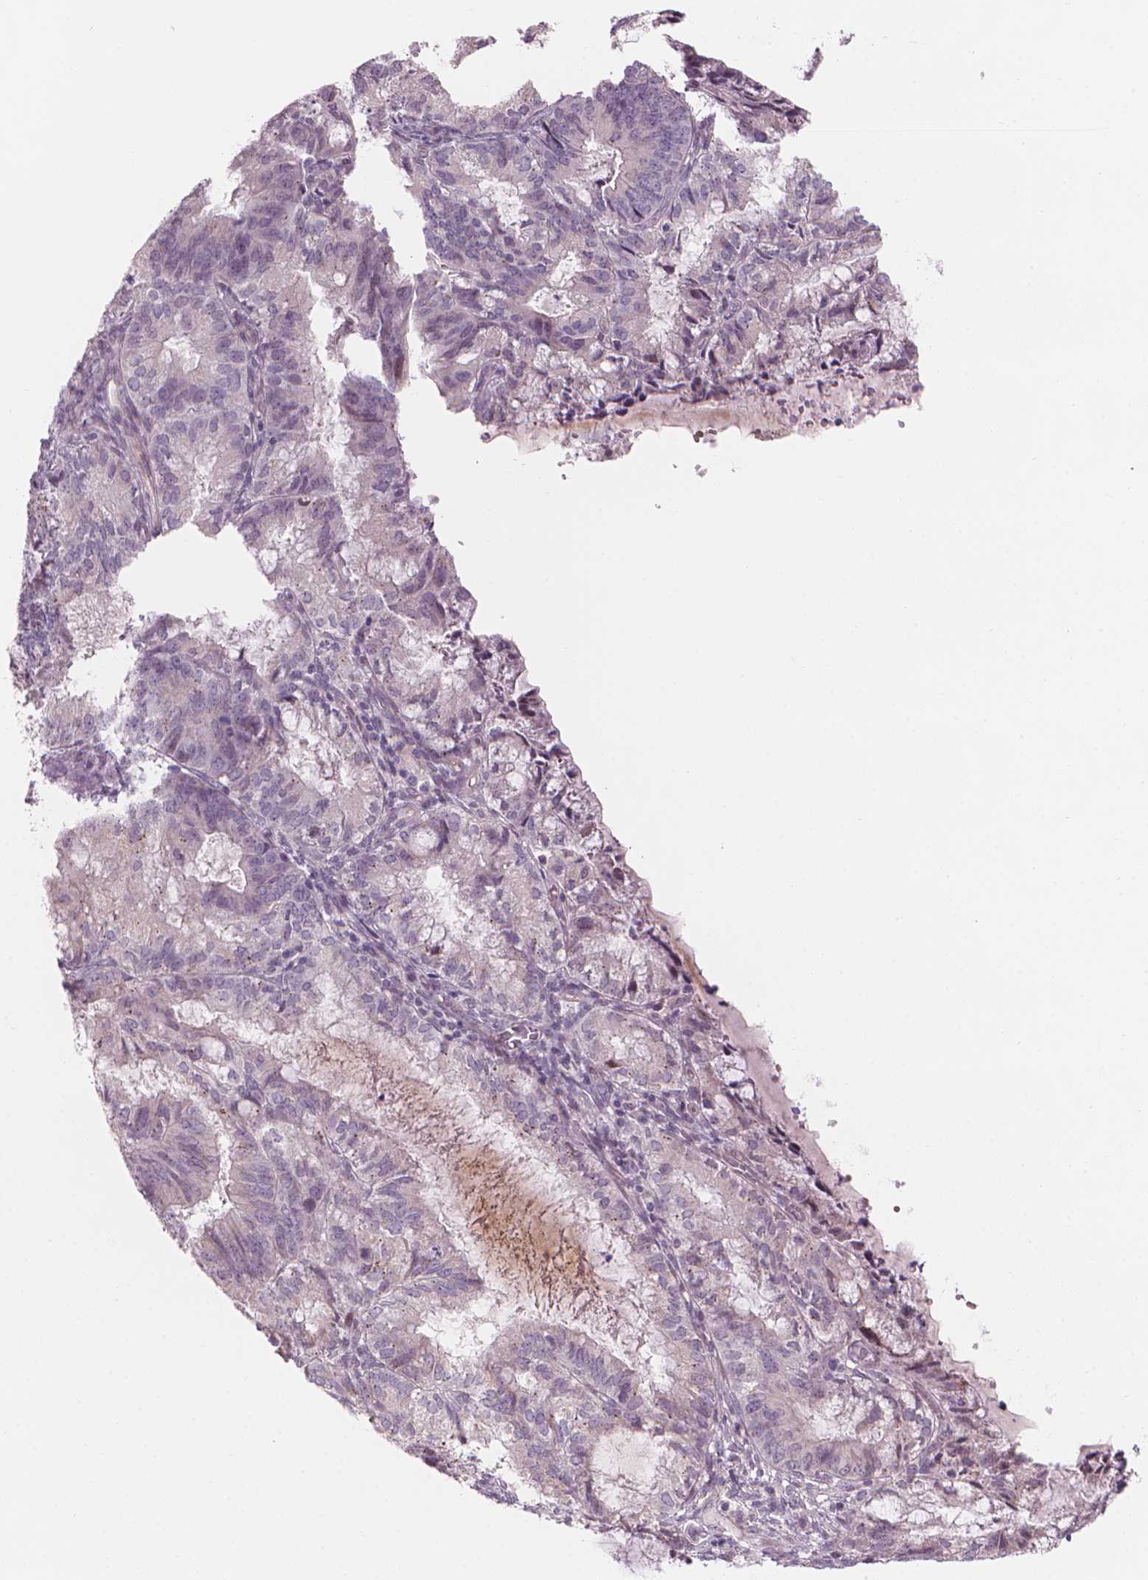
{"staining": {"intensity": "negative", "quantity": "none", "location": "none"}, "tissue": "endometrial cancer", "cell_type": "Tumor cells", "image_type": "cancer", "snomed": [{"axis": "morphology", "description": "Adenocarcinoma, NOS"}, {"axis": "topography", "description": "Endometrium"}], "caption": "Immunohistochemical staining of human endometrial adenocarcinoma demonstrates no significant positivity in tumor cells.", "gene": "IFFO1", "patient": {"sex": "female", "age": 86}}